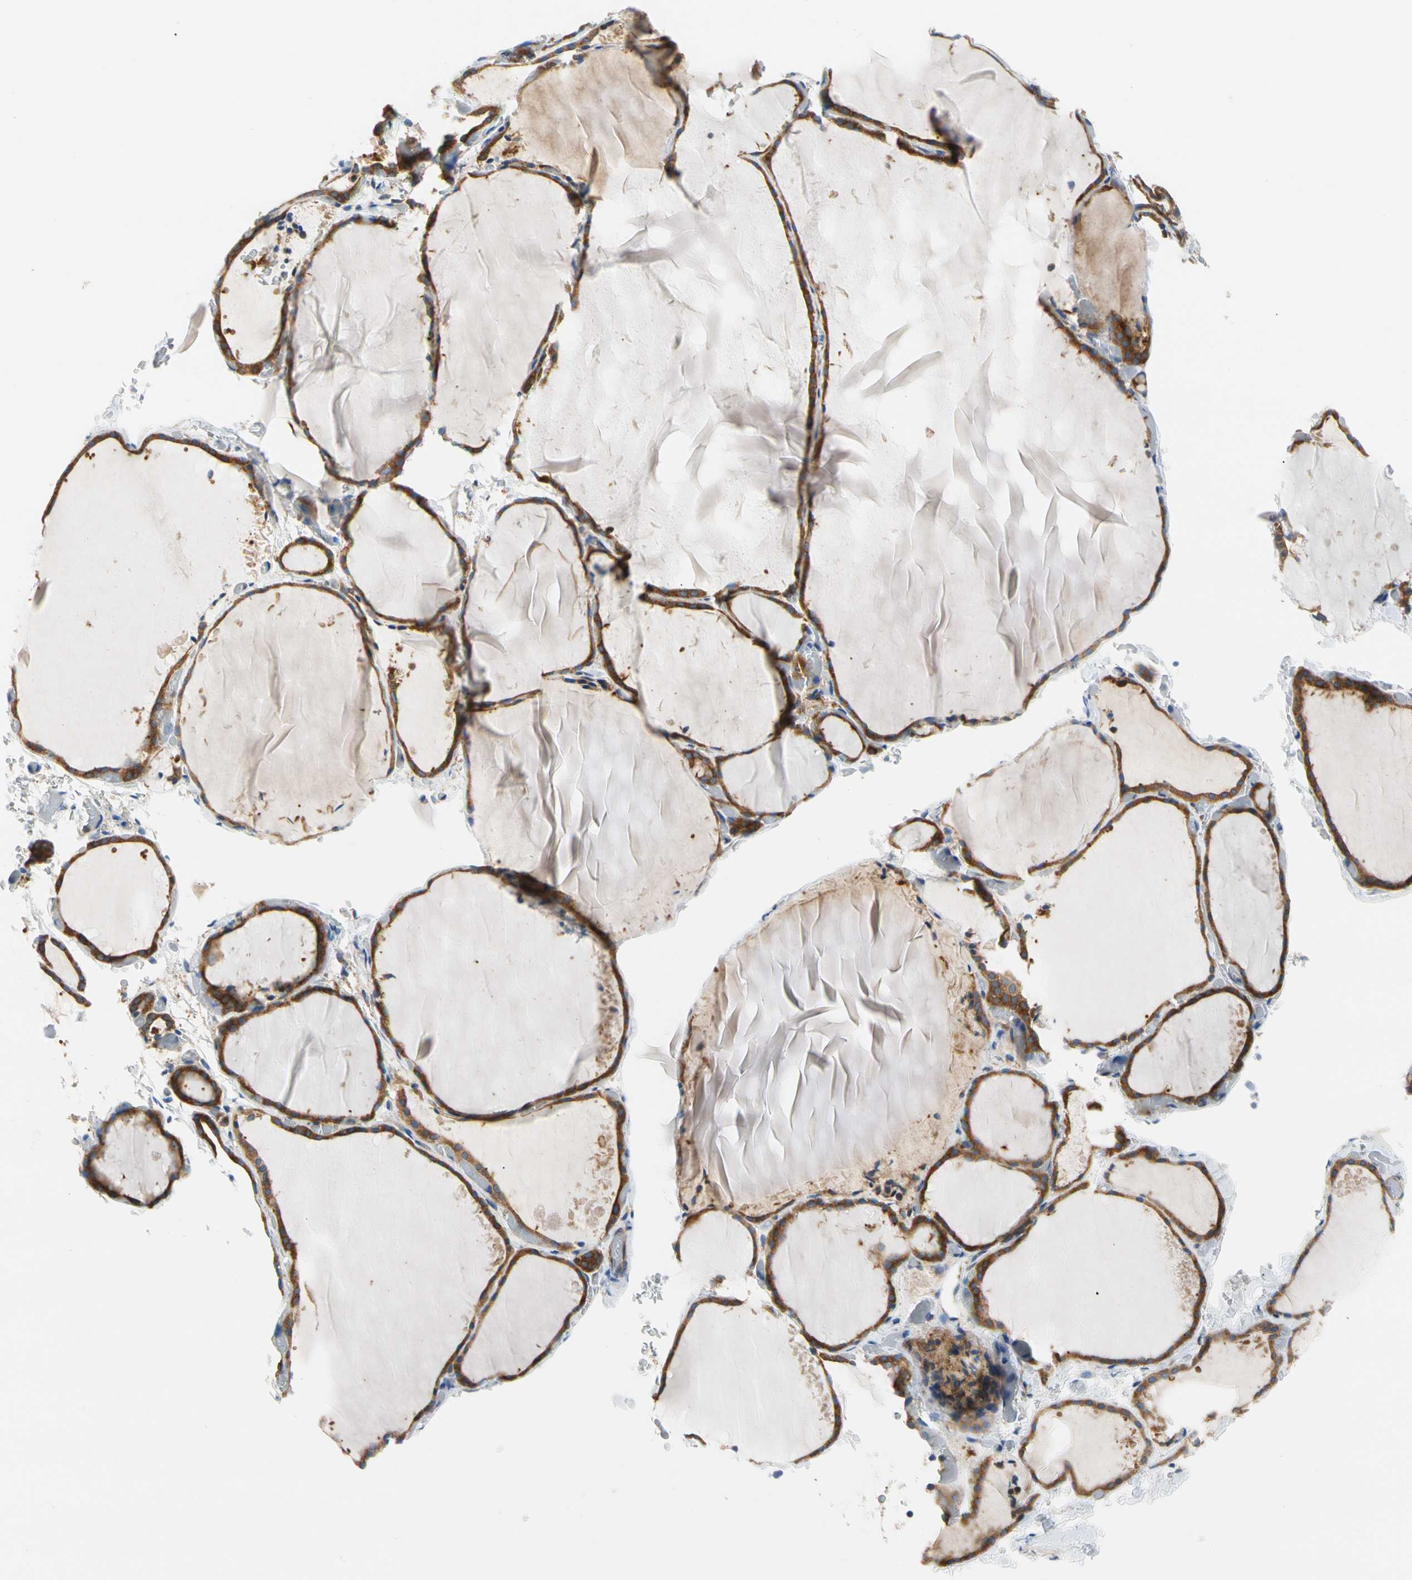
{"staining": {"intensity": "moderate", "quantity": ">75%", "location": "cytoplasmic/membranous"}, "tissue": "thyroid gland", "cell_type": "Glandular cells", "image_type": "normal", "snomed": [{"axis": "morphology", "description": "Normal tissue, NOS"}, {"axis": "topography", "description": "Thyroid gland"}], "caption": "A micrograph showing moderate cytoplasmic/membranous staining in approximately >75% of glandular cells in unremarkable thyroid gland, as visualized by brown immunohistochemical staining.", "gene": "GPHN", "patient": {"sex": "female", "age": 22}}